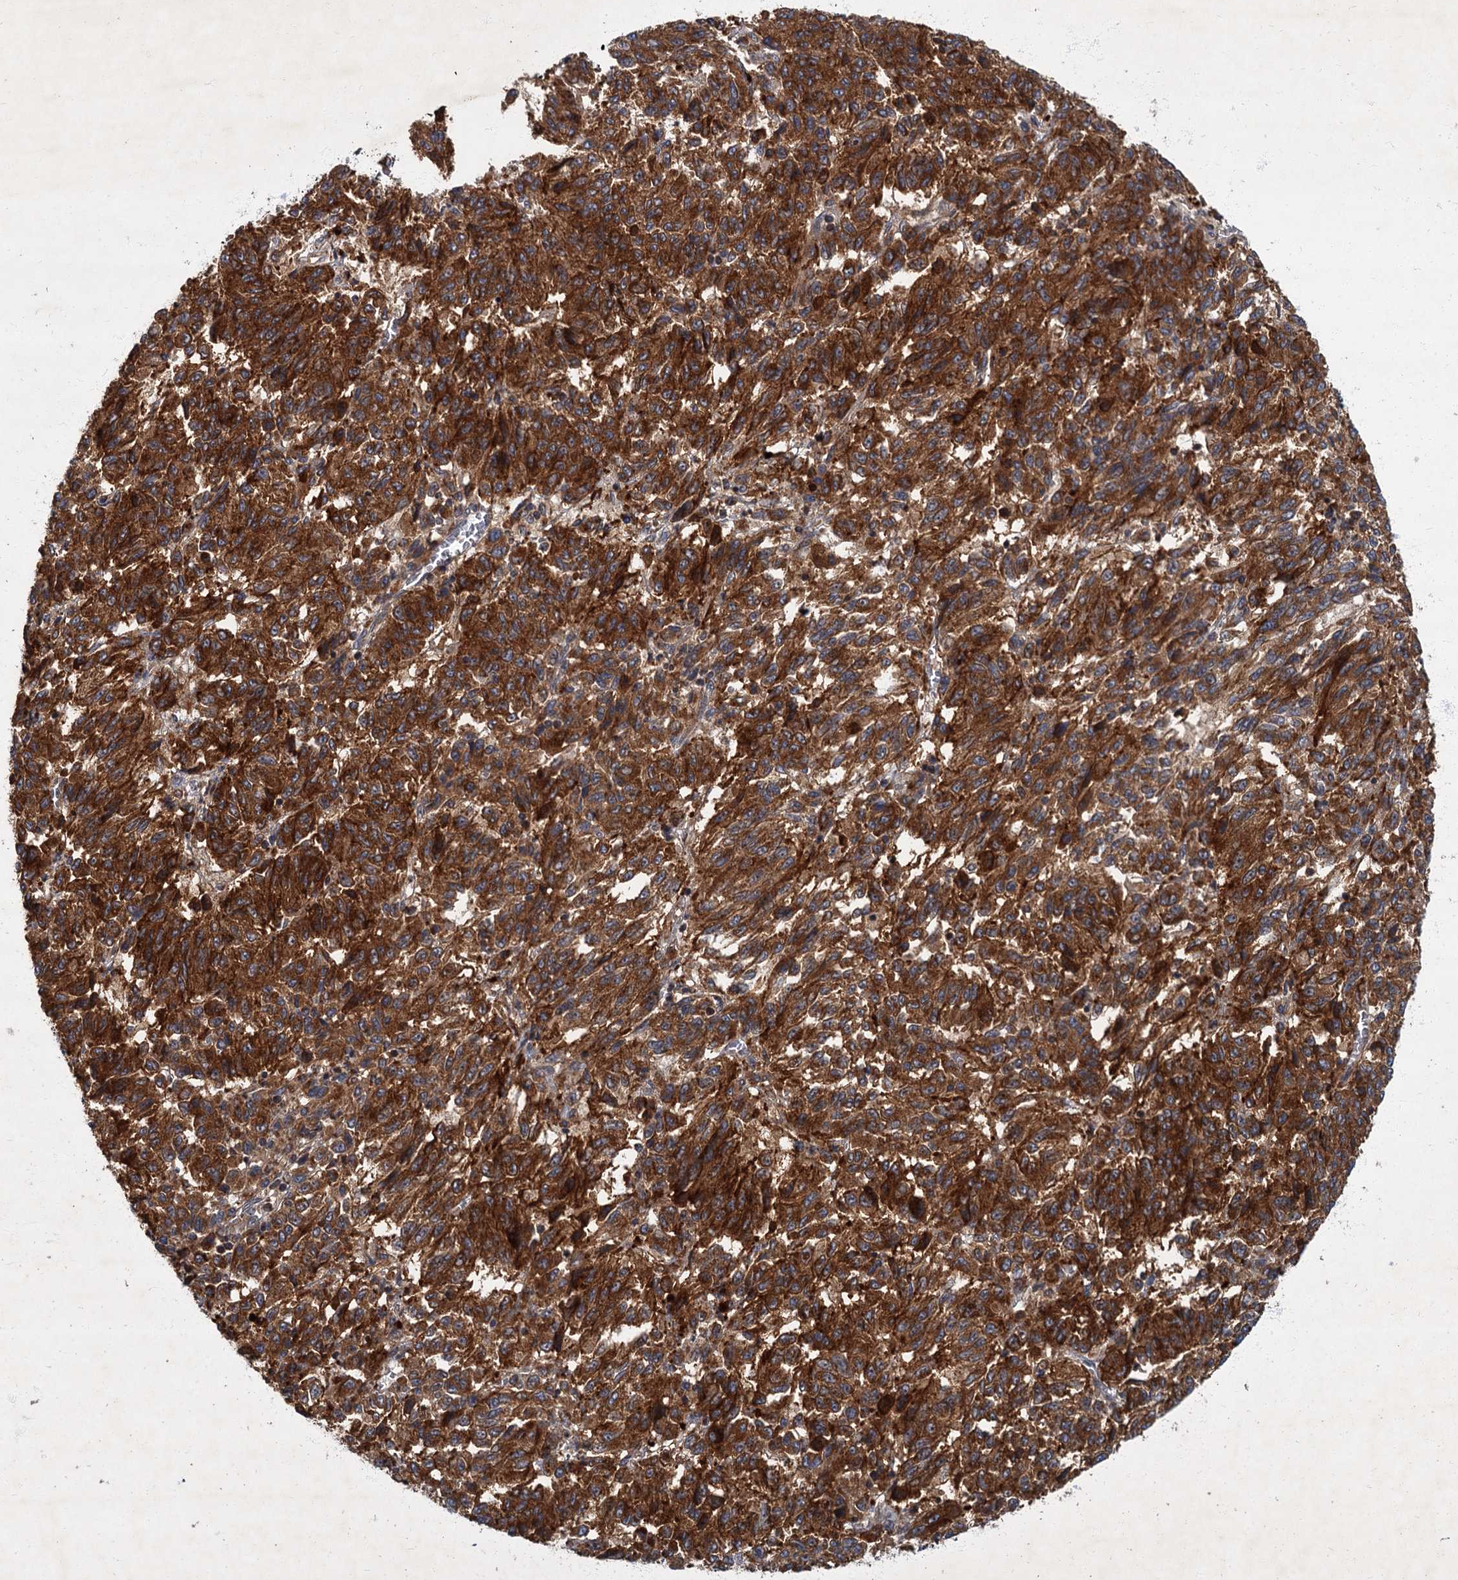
{"staining": {"intensity": "strong", "quantity": ">75%", "location": "cytoplasmic/membranous"}, "tissue": "melanoma", "cell_type": "Tumor cells", "image_type": "cancer", "snomed": [{"axis": "morphology", "description": "Malignant melanoma, Metastatic site"}, {"axis": "topography", "description": "Lung"}], "caption": "Human malignant melanoma (metastatic site) stained with a protein marker shows strong staining in tumor cells.", "gene": "SLC11A2", "patient": {"sex": "male", "age": 64}}